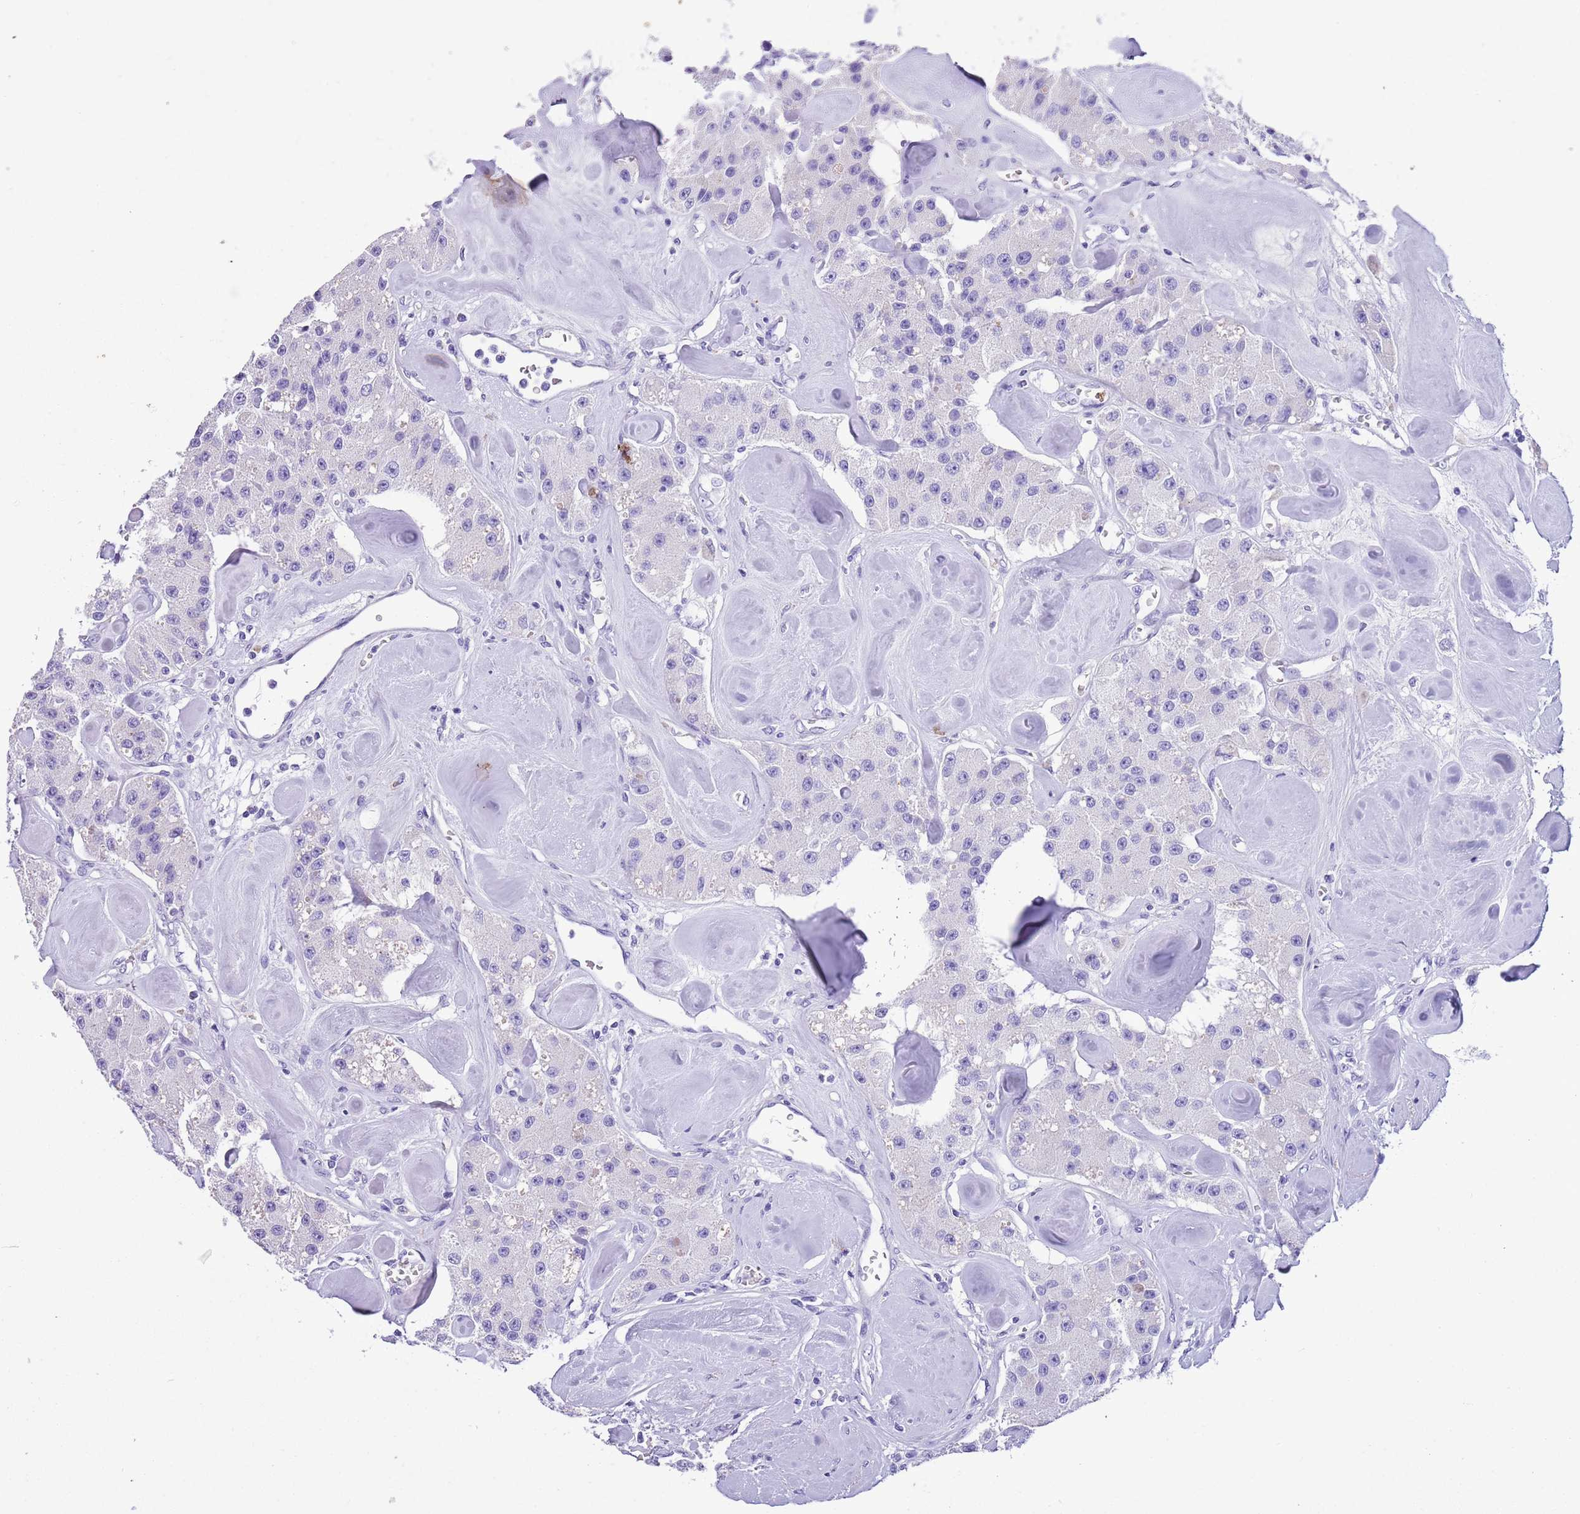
{"staining": {"intensity": "negative", "quantity": "none", "location": "none"}, "tissue": "carcinoid", "cell_type": "Tumor cells", "image_type": "cancer", "snomed": [{"axis": "morphology", "description": "Carcinoid, malignant, NOS"}, {"axis": "topography", "description": "Pancreas"}], "caption": "High magnification brightfield microscopy of carcinoid (malignant) stained with DAB (3,3'-diaminobenzidine) (brown) and counterstained with hematoxylin (blue): tumor cells show no significant expression. (Brightfield microscopy of DAB IHC at high magnification).", "gene": "TBC1D10B", "patient": {"sex": "male", "age": 41}}